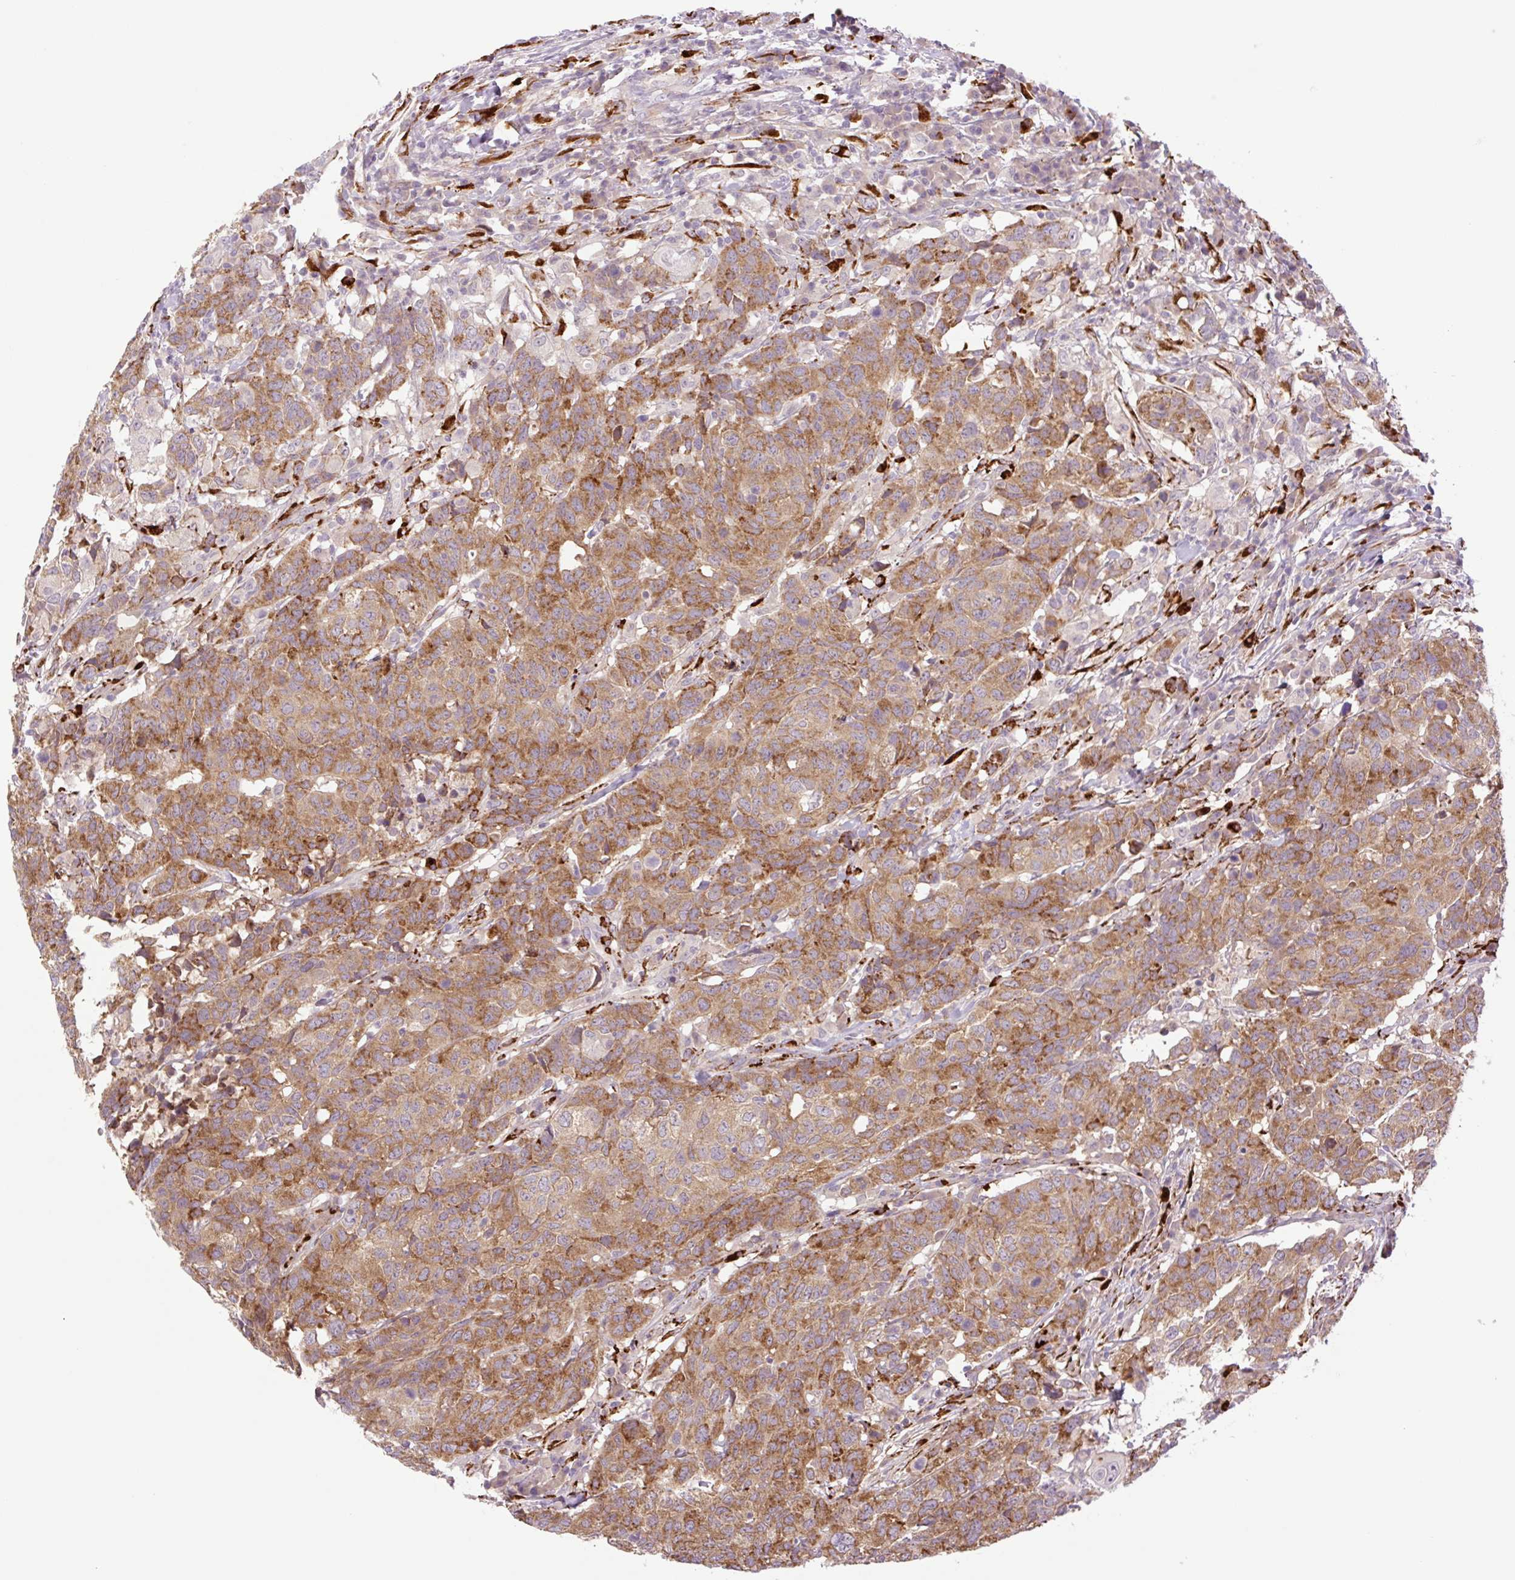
{"staining": {"intensity": "moderate", "quantity": ">75%", "location": "cytoplasmic/membranous"}, "tissue": "head and neck cancer", "cell_type": "Tumor cells", "image_type": "cancer", "snomed": [{"axis": "morphology", "description": "Normal tissue, NOS"}, {"axis": "morphology", "description": "Squamous cell carcinoma, NOS"}, {"axis": "topography", "description": "Skeletal muscle"}, {"axis": "topography", "description": "Vascular tissue"}, {"axis": "topography", "description": "Peripheral nerve tissue"}, {"axis": "topography", "description": "Head-Neck"}], "caption": "The histopathology image displays a brown stain indicating the presence of a protein in the cytoplasmic/membranous of tumor cells in head and neck cancer. Nuclei are stained in blue.", "gene": "COL5A1", "patient": {"sex": "male", "age": 66}}